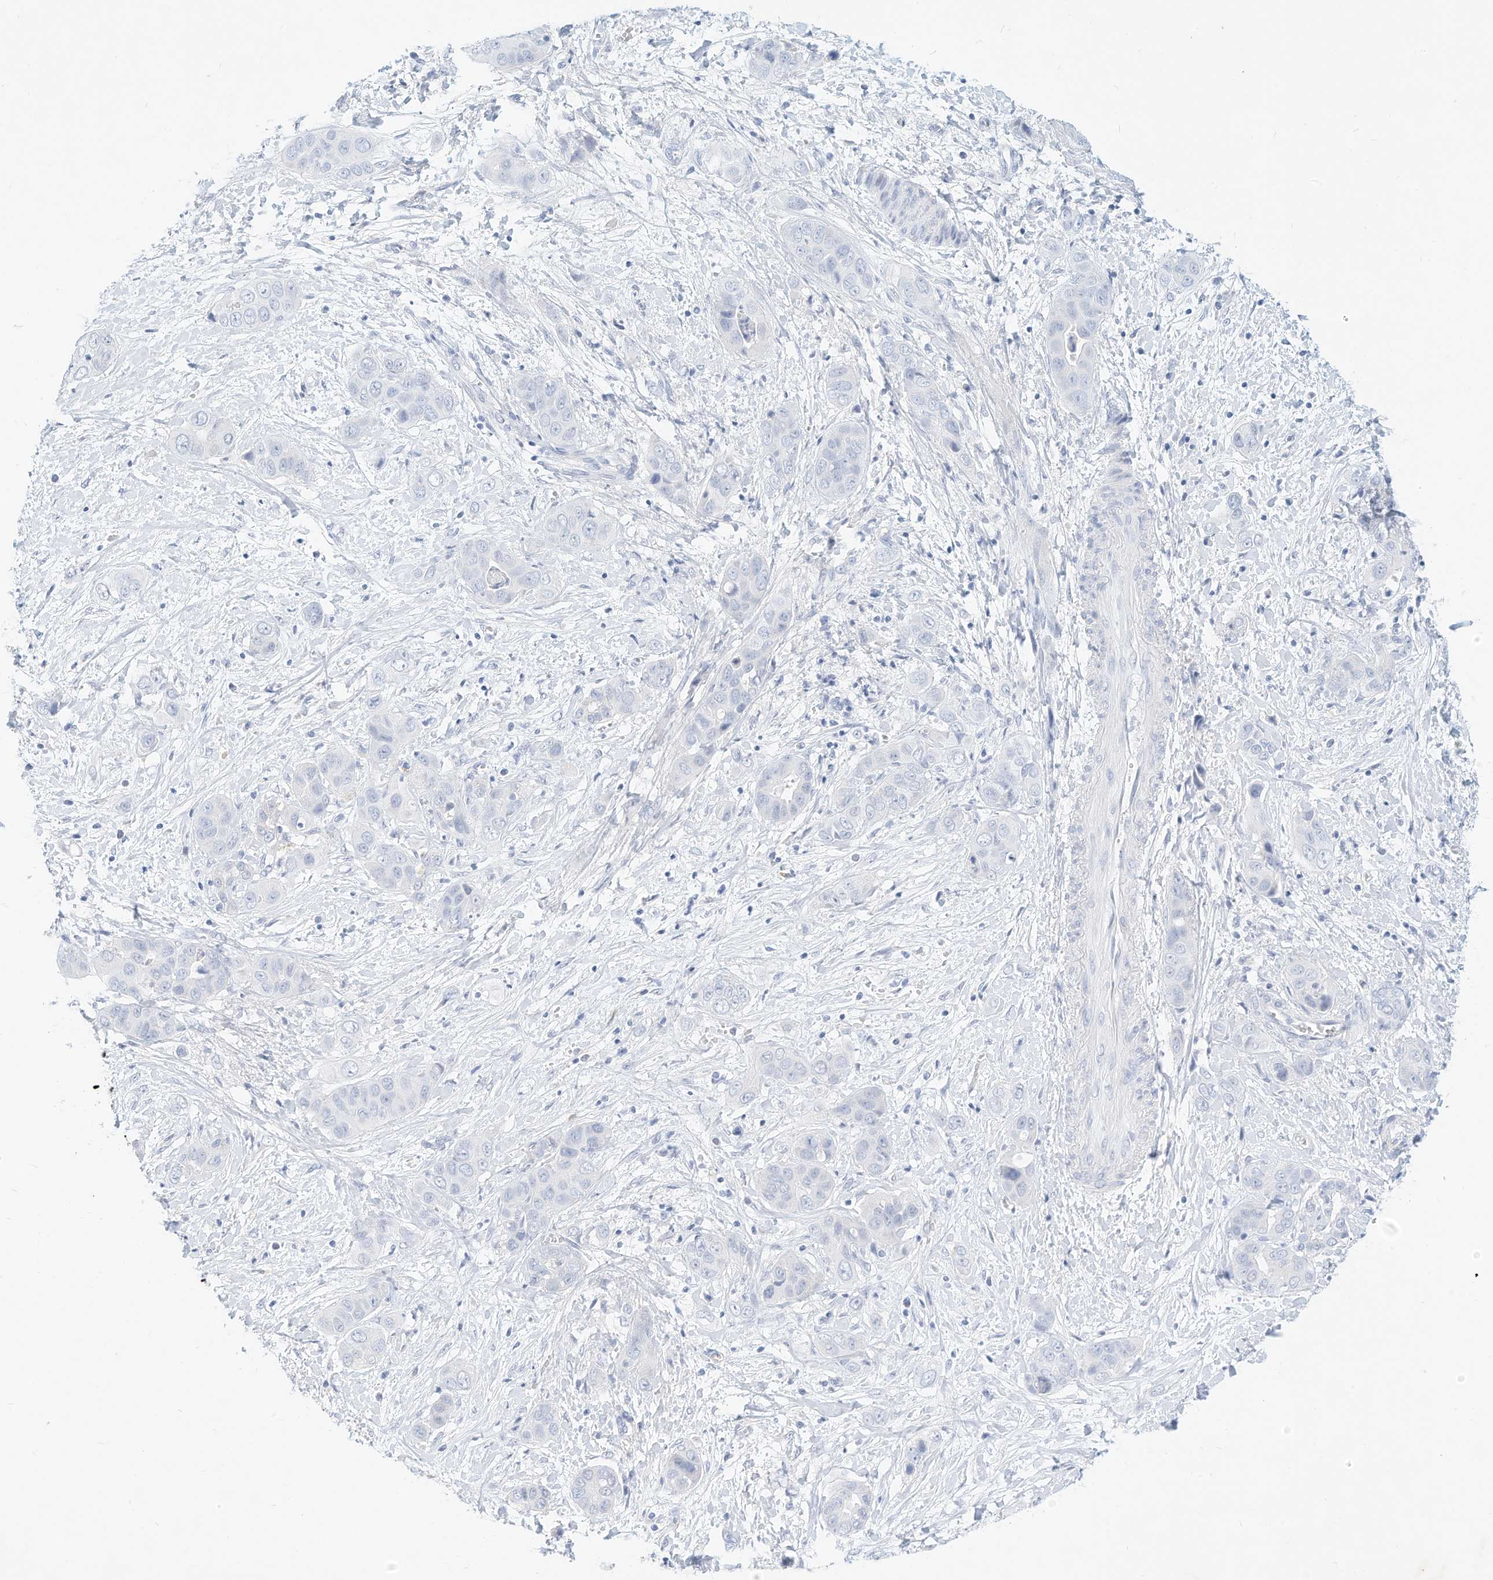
{"staining": {"intensity": "negative", "quantity": "none", "location": "none"}, "tissue": "liver cancer", "cell_type": "Tumor cells", "image_type": "cancer", "snomed": [{"axis": "morphology", "description": "Cholangiocarcinoma"}, {"axis": "topography", "description": "Liver"}], "caption": "This micrograph is of liver cancer (cholangiocarcinoma) stained with IHC to label a protein in brown with the nuclei are counter-stained blue. There is no positivity in tumor cells.", "gene": "SPOCD1", "patient": {"sex": "female", "age": 52}}